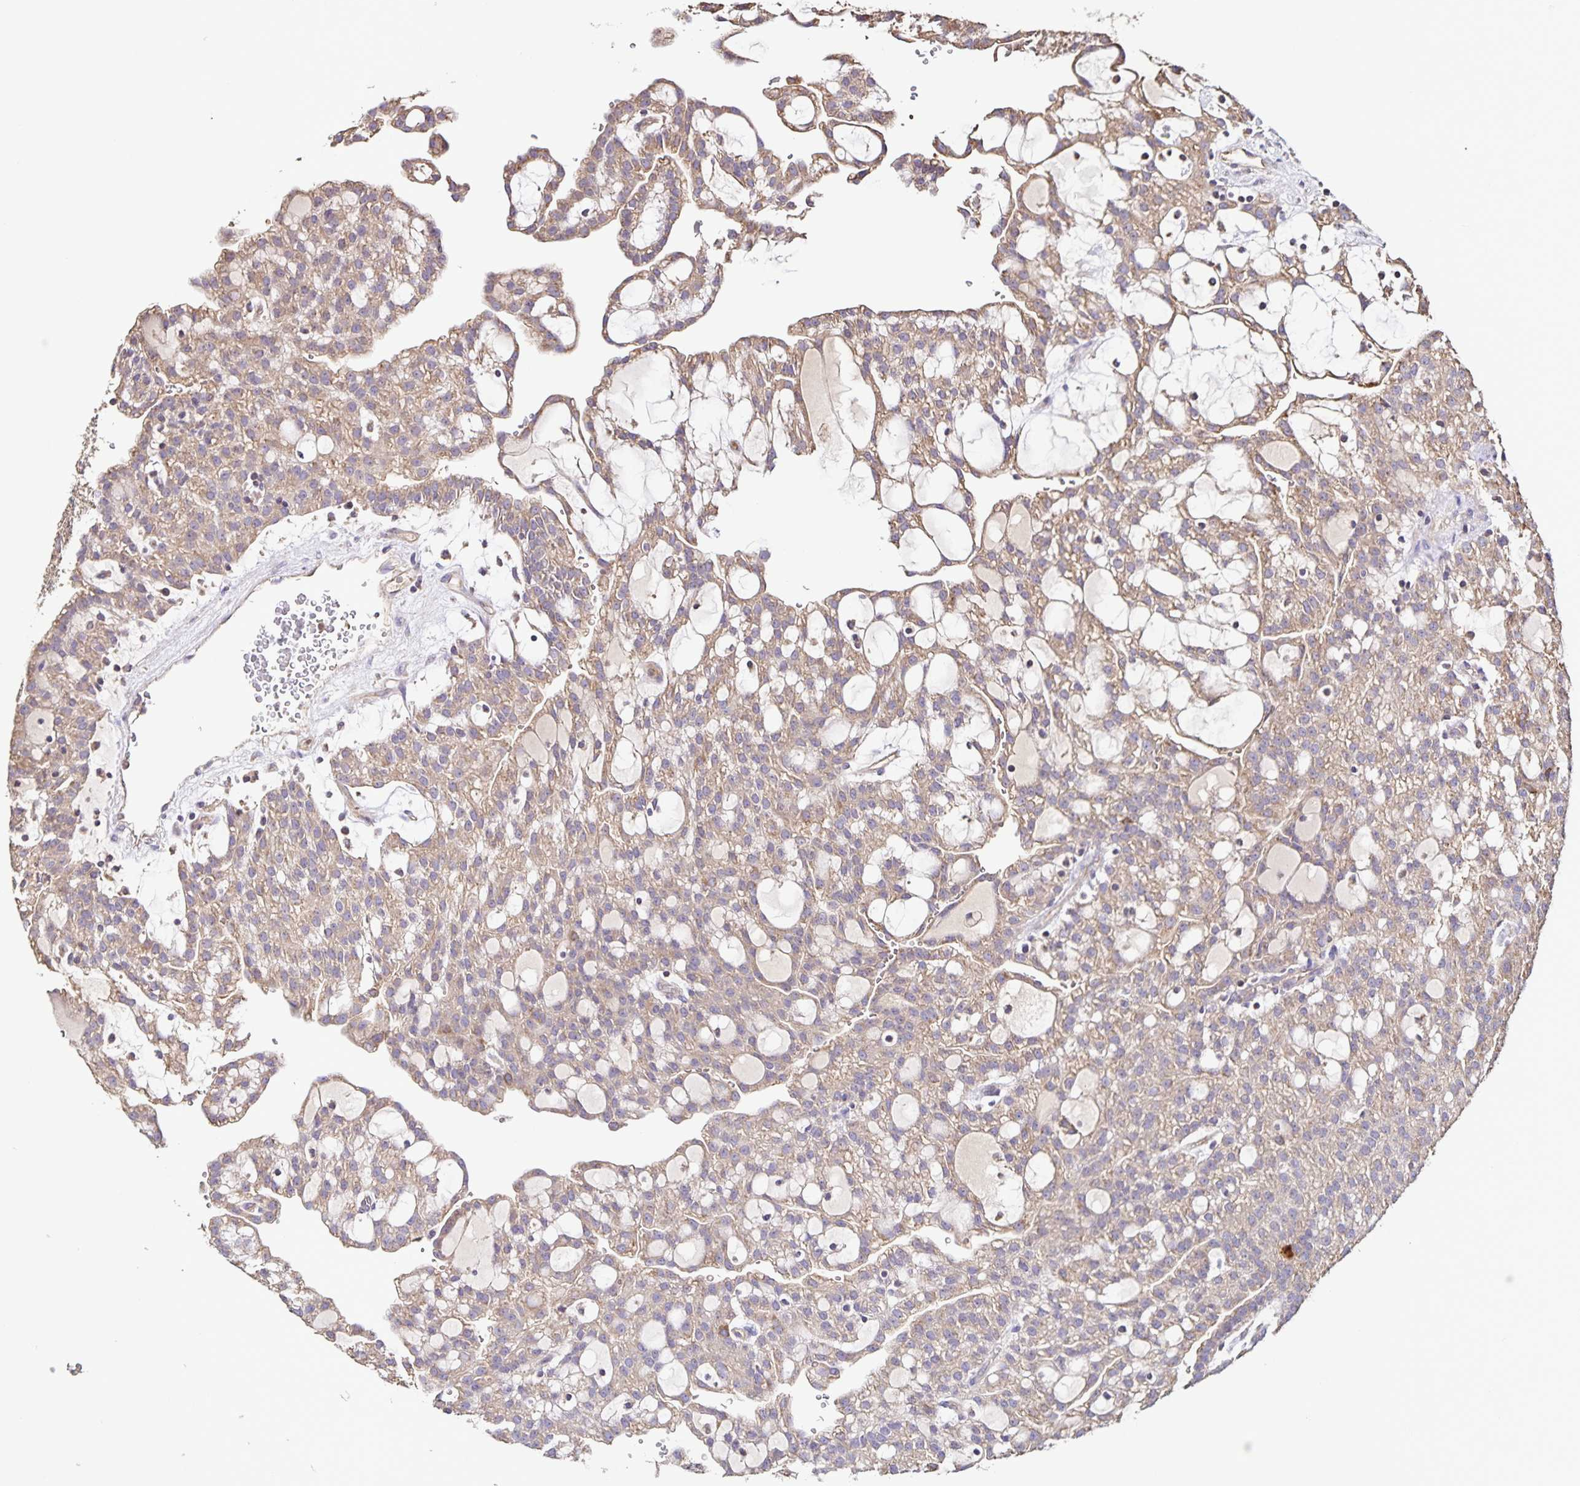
{"staining": {"intensity": "weak", "quantity": ">75%", "location": "cytoplasmic/membranous"}, "tissue": "renal cancer", "cell_type": "Tumor cells", "image_type": "cancer", "snomed": [{"axis": "morphology", "description": "Adenocarcinoma, NOS"}, {"axis": "topography", "description": "Kidney"}], "caption": "IHC histopathology image of neoplastic tissue: human renal cancer (adenocarcinoma) stained using immunohistochemistry (IHC) exhibits low levels of weak protein expression localized specifically in the cytoplasmic/membranous of tumor cells, appearing as a cytoplasmic/membranous brown color.", "gene": "MAN1A1", "patient": {"sex": "male", "age": 63}}